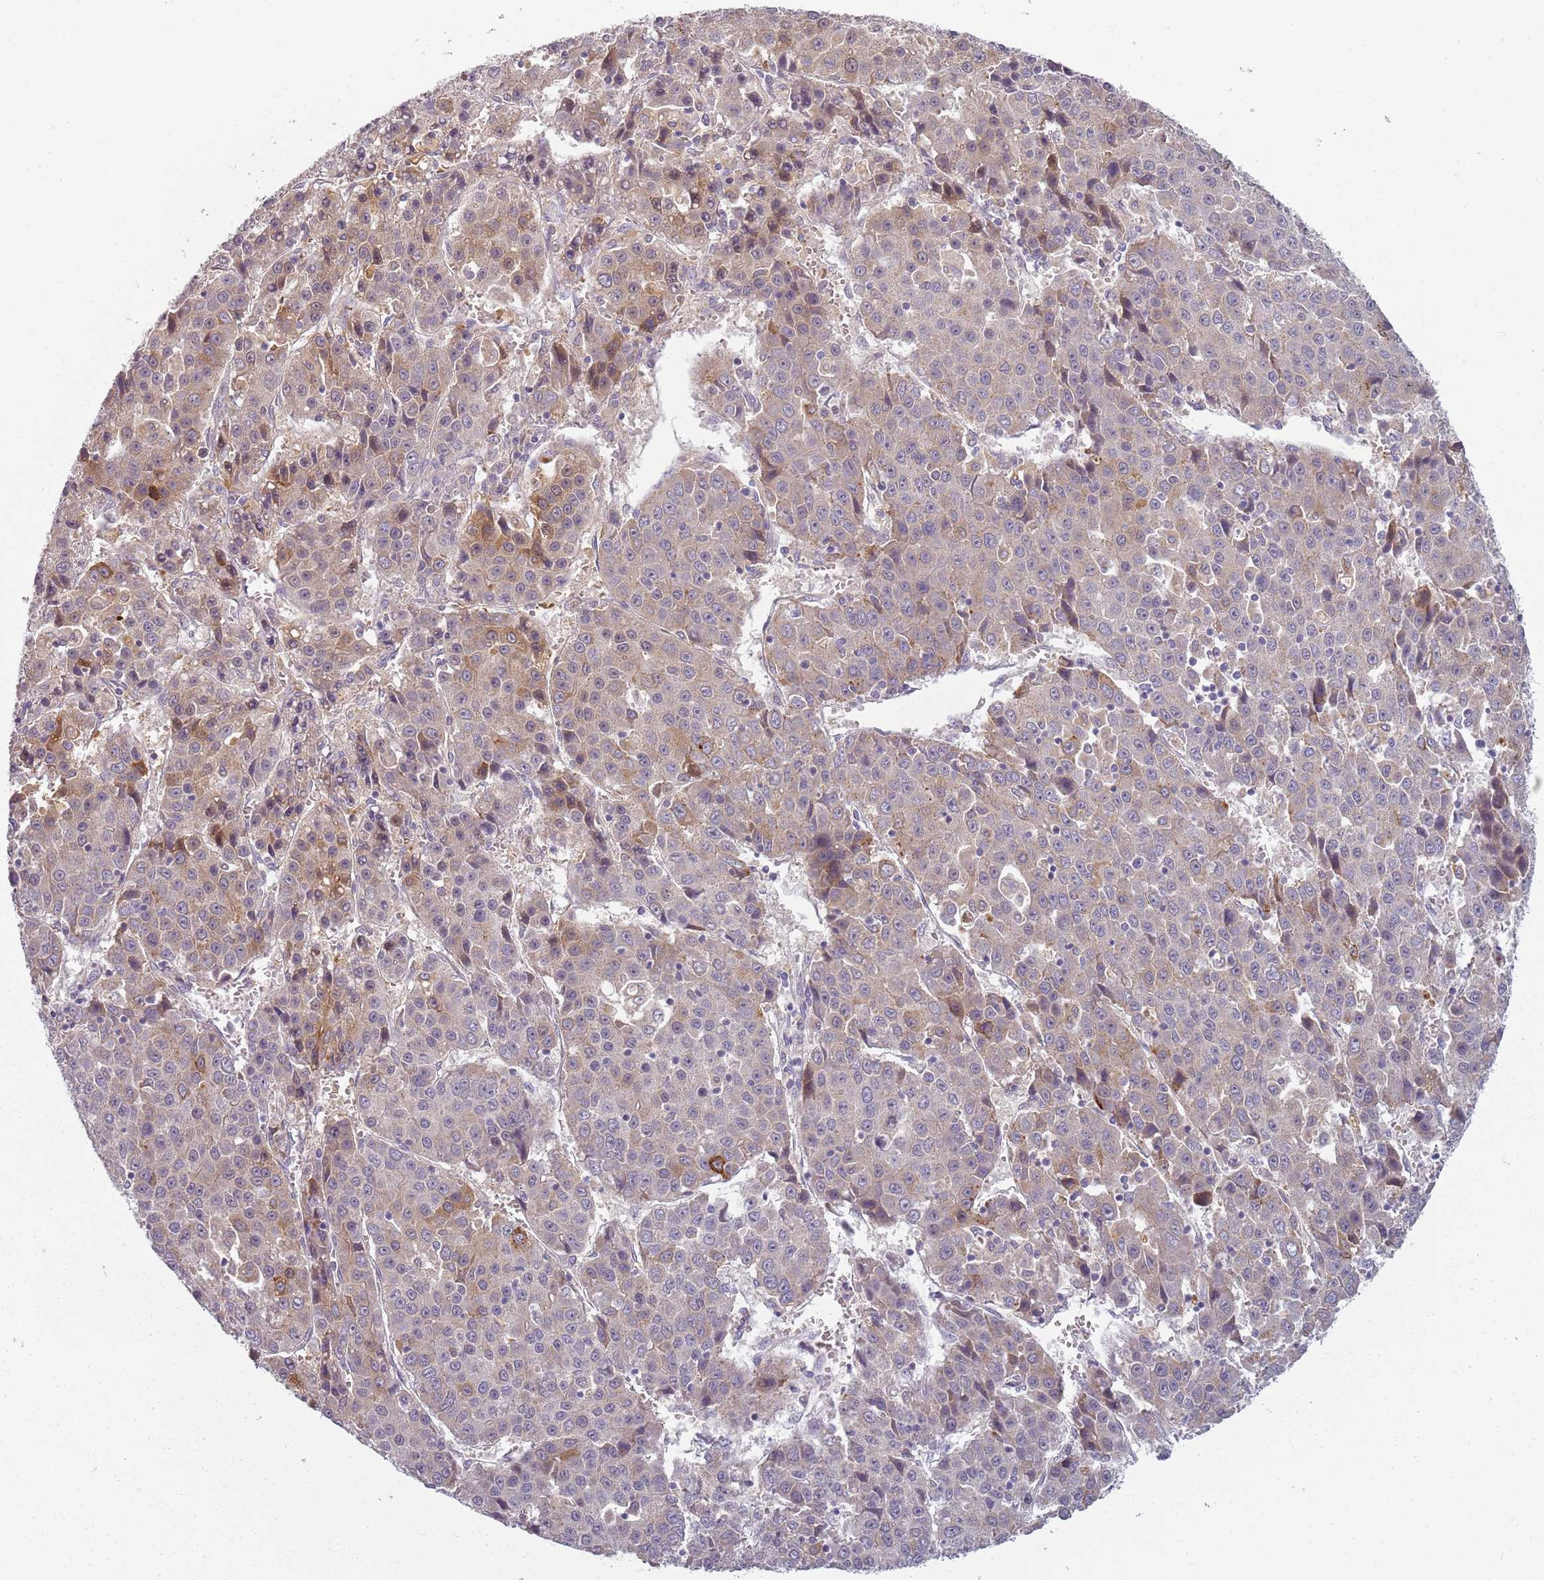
{"staining": {"intensity": "moderate", "quantity": "<25%", "location": "cytoplasmic/membranous"}, "tissue": "liver cancer", "cell_type": "Tumor cells", "image_type": "cancer", "snomed": [{"axis": "morphology", "description": "Carcinoma, Hepatocellular, NOS"}, {"axis": "topography", "description": "Liver"}], "caption": "Moderate cytoplasmic/membranous positivity for a protein is present in approximately <25% of tumor cells of liver hepatocellular carcinoma using immunohistochemistry.", "gene": "CC2D2B", "patient": {"sex": "female", "age": 53}}